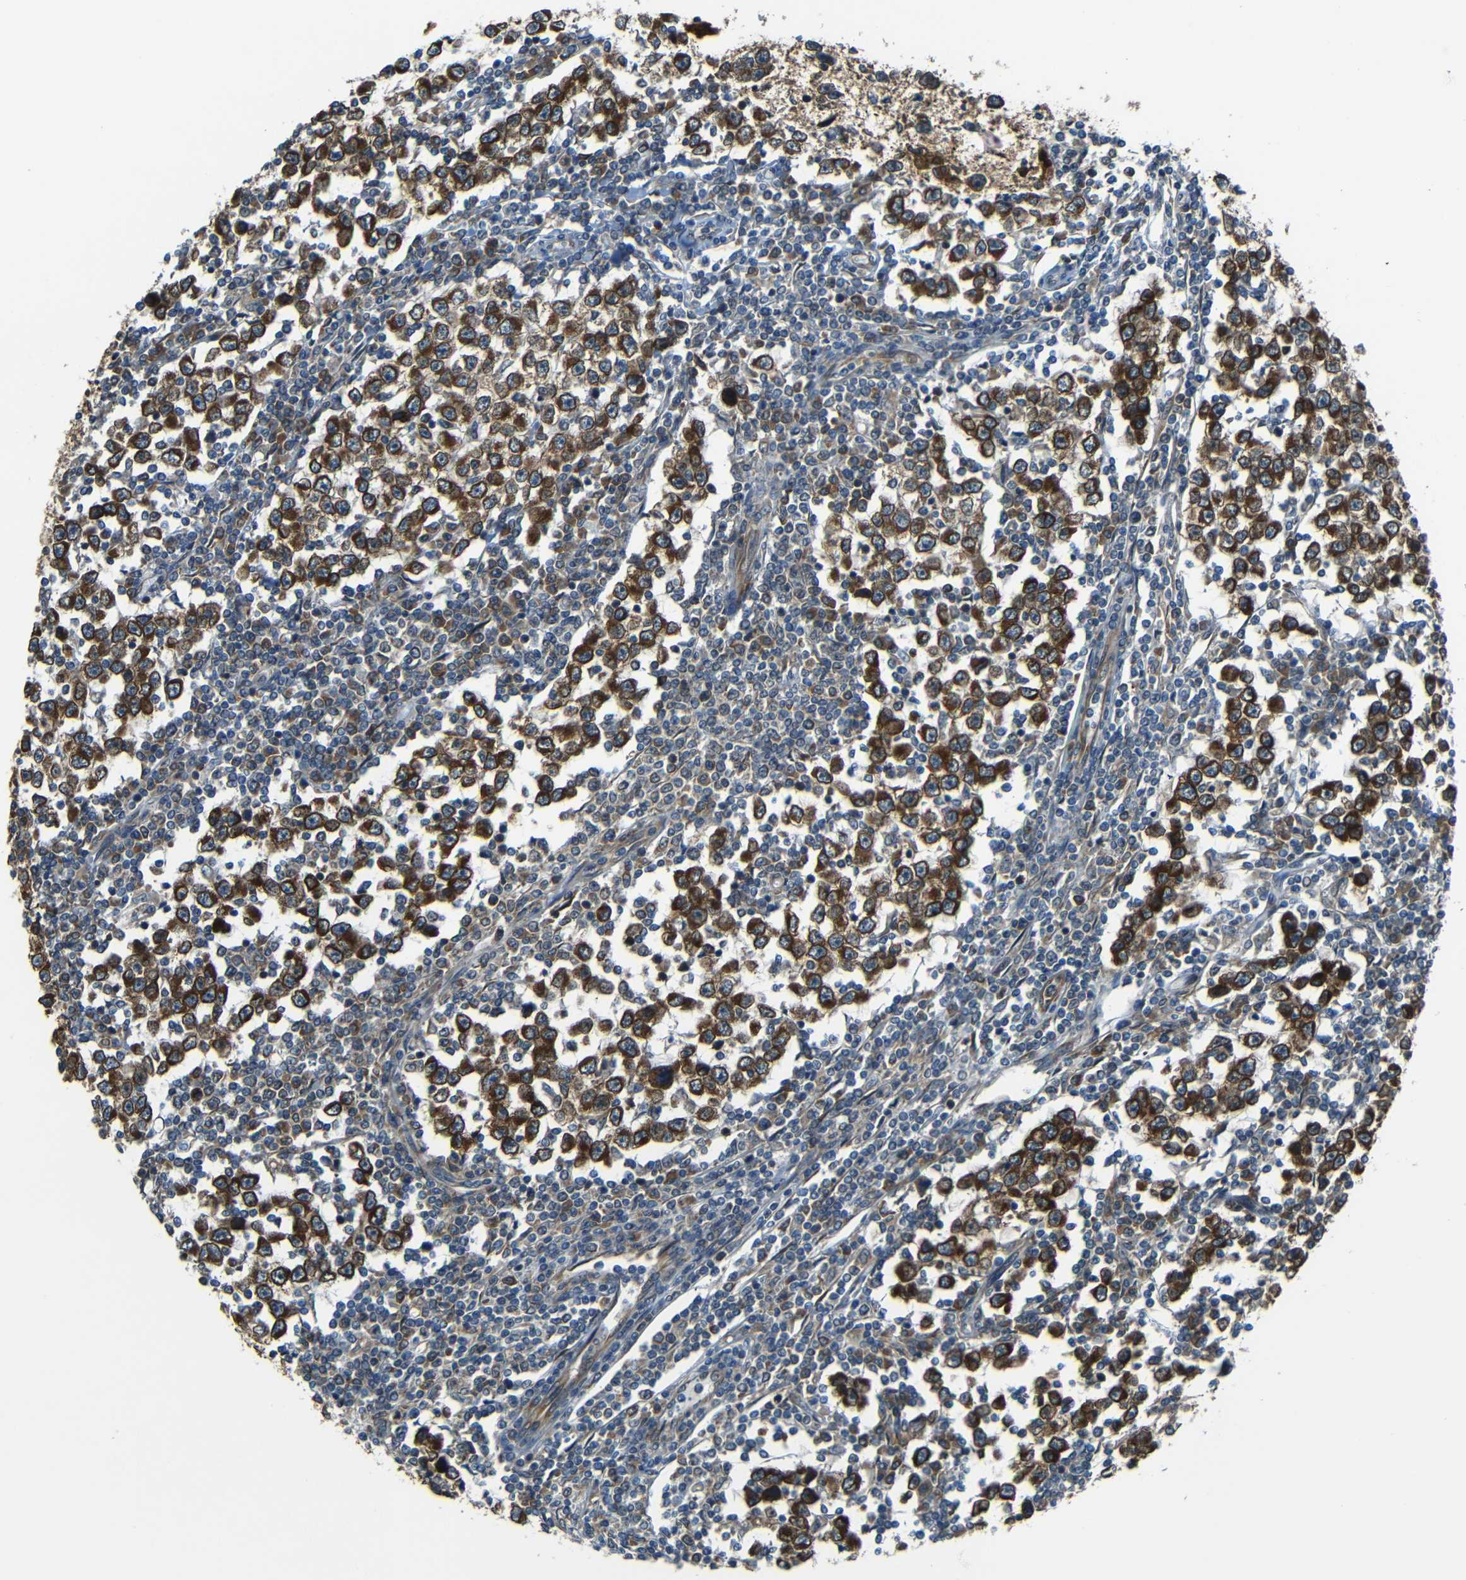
{"staining": {"intensity": "strong", "quantity": ">75%", "location": "cytoplasmic/membranous"}, "tissue": "testis cancer", "cell_type": "Tumor cells", "image_type": "cancer", "snomed": [{"axis": "morphology", "description": "Seminoma, NOS"}, {"axis": "topography", "description": "Testis"}], "caption": "There is high levels of strong cytoplasmic/membranous positivity in tumor cells of seminoma (testis), as demonstrated by immunohistochemical staining (brown color).", "gene": "VAPB", "patient": {"sex": "male", "age": 65}}